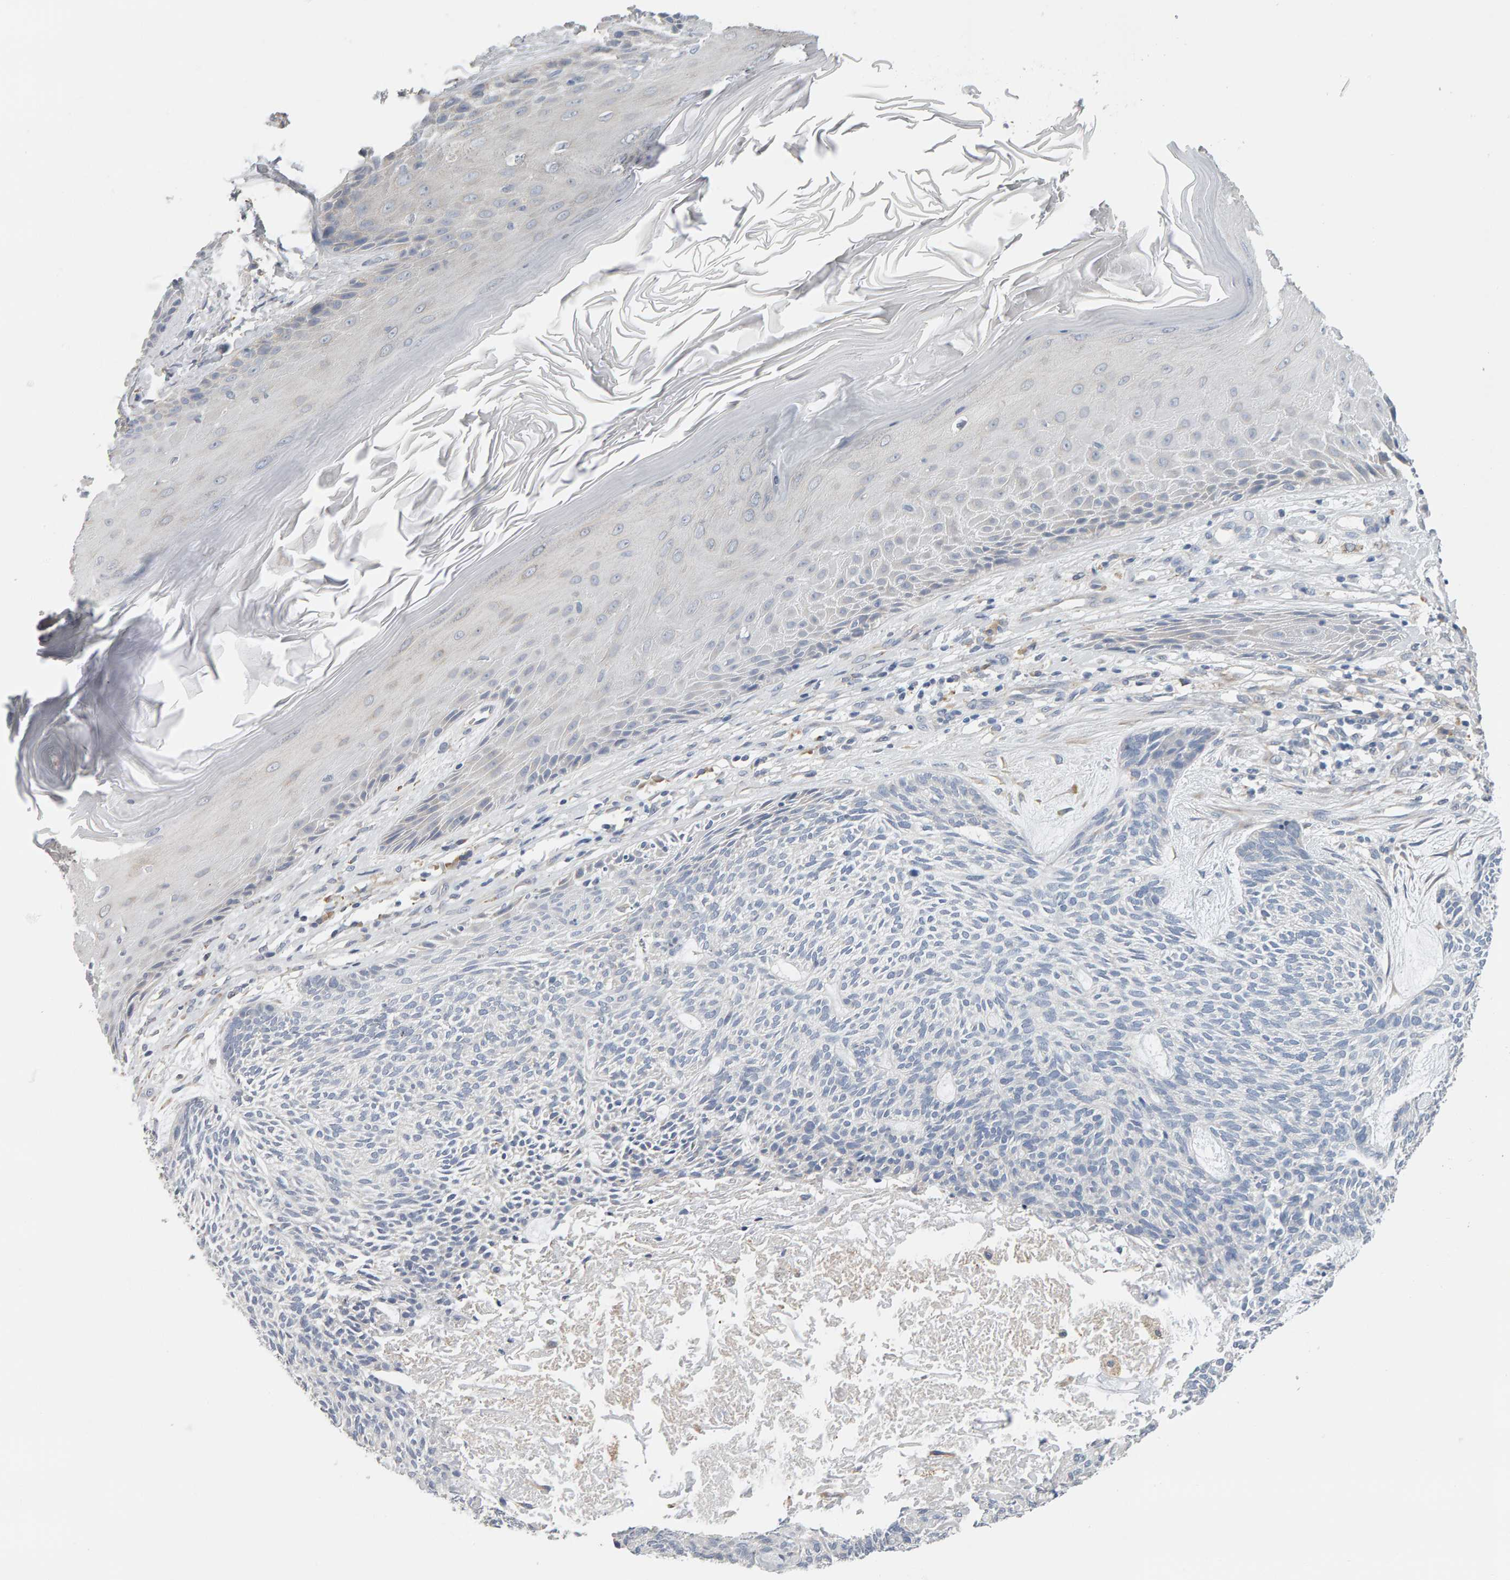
{"staining": {"intensity": "negative", "quantity": "none", "location": "none"}, "tissue": "skin cancer", "cell_type": "Tumor cells", "image_type": "cancer", "snomed": [{"axis": "morphology", "description": "Basal cell carcinoma"}, {"axis": "topography", "description": "Skin"}], "caption": "Micrograph shows no significant protein positivity in tumor cells of basal cell carcinoma (skin).", "gene": "ADHFE1", "patient": {"sex": "male", "age": 55}}